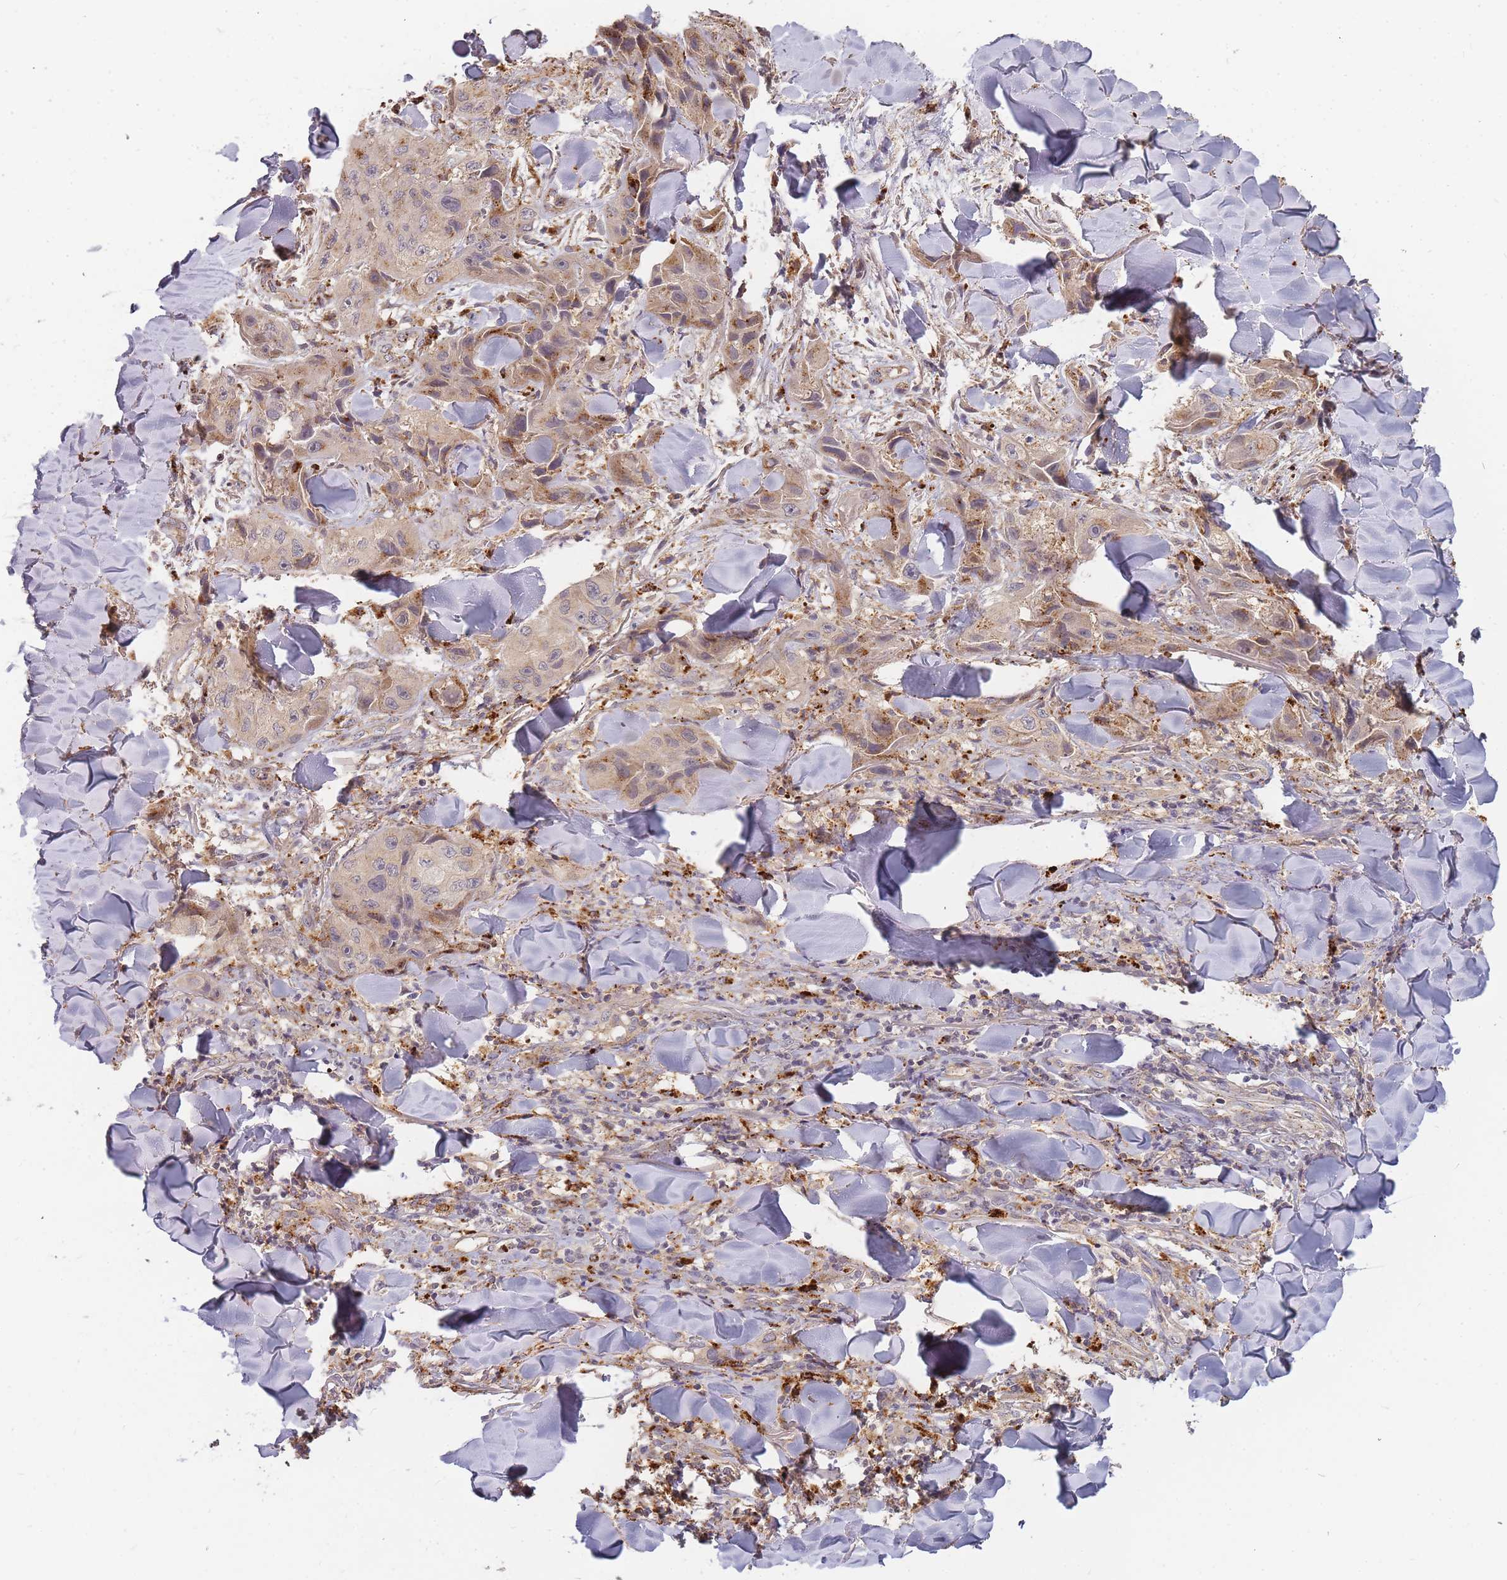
{"staining": {"intensity": "moderate", "quantity": ">75%", "location": "cytoplasmic/membranous"}, "tissue": "skin cancer", "cell_type": "Tumor cells", "image_type": "cancer", "snomed": [{"axis": "morphology", "description": "Squamous cell carcinoma, NOS"}, {"axis": "topography", "description": "Skin"}, {"axis": "topography", "description": "Subcutis"}], "caption": "This micrograph demonstrates immunohistochemistry (IHC) staining of squamous cell carcinoma (skin), with medium moderate cytoplasmic/membranous staining in approximately >75% of tumor cells.", "gene": "ATG5", "patient": {"sex": "male", "age": 73}}